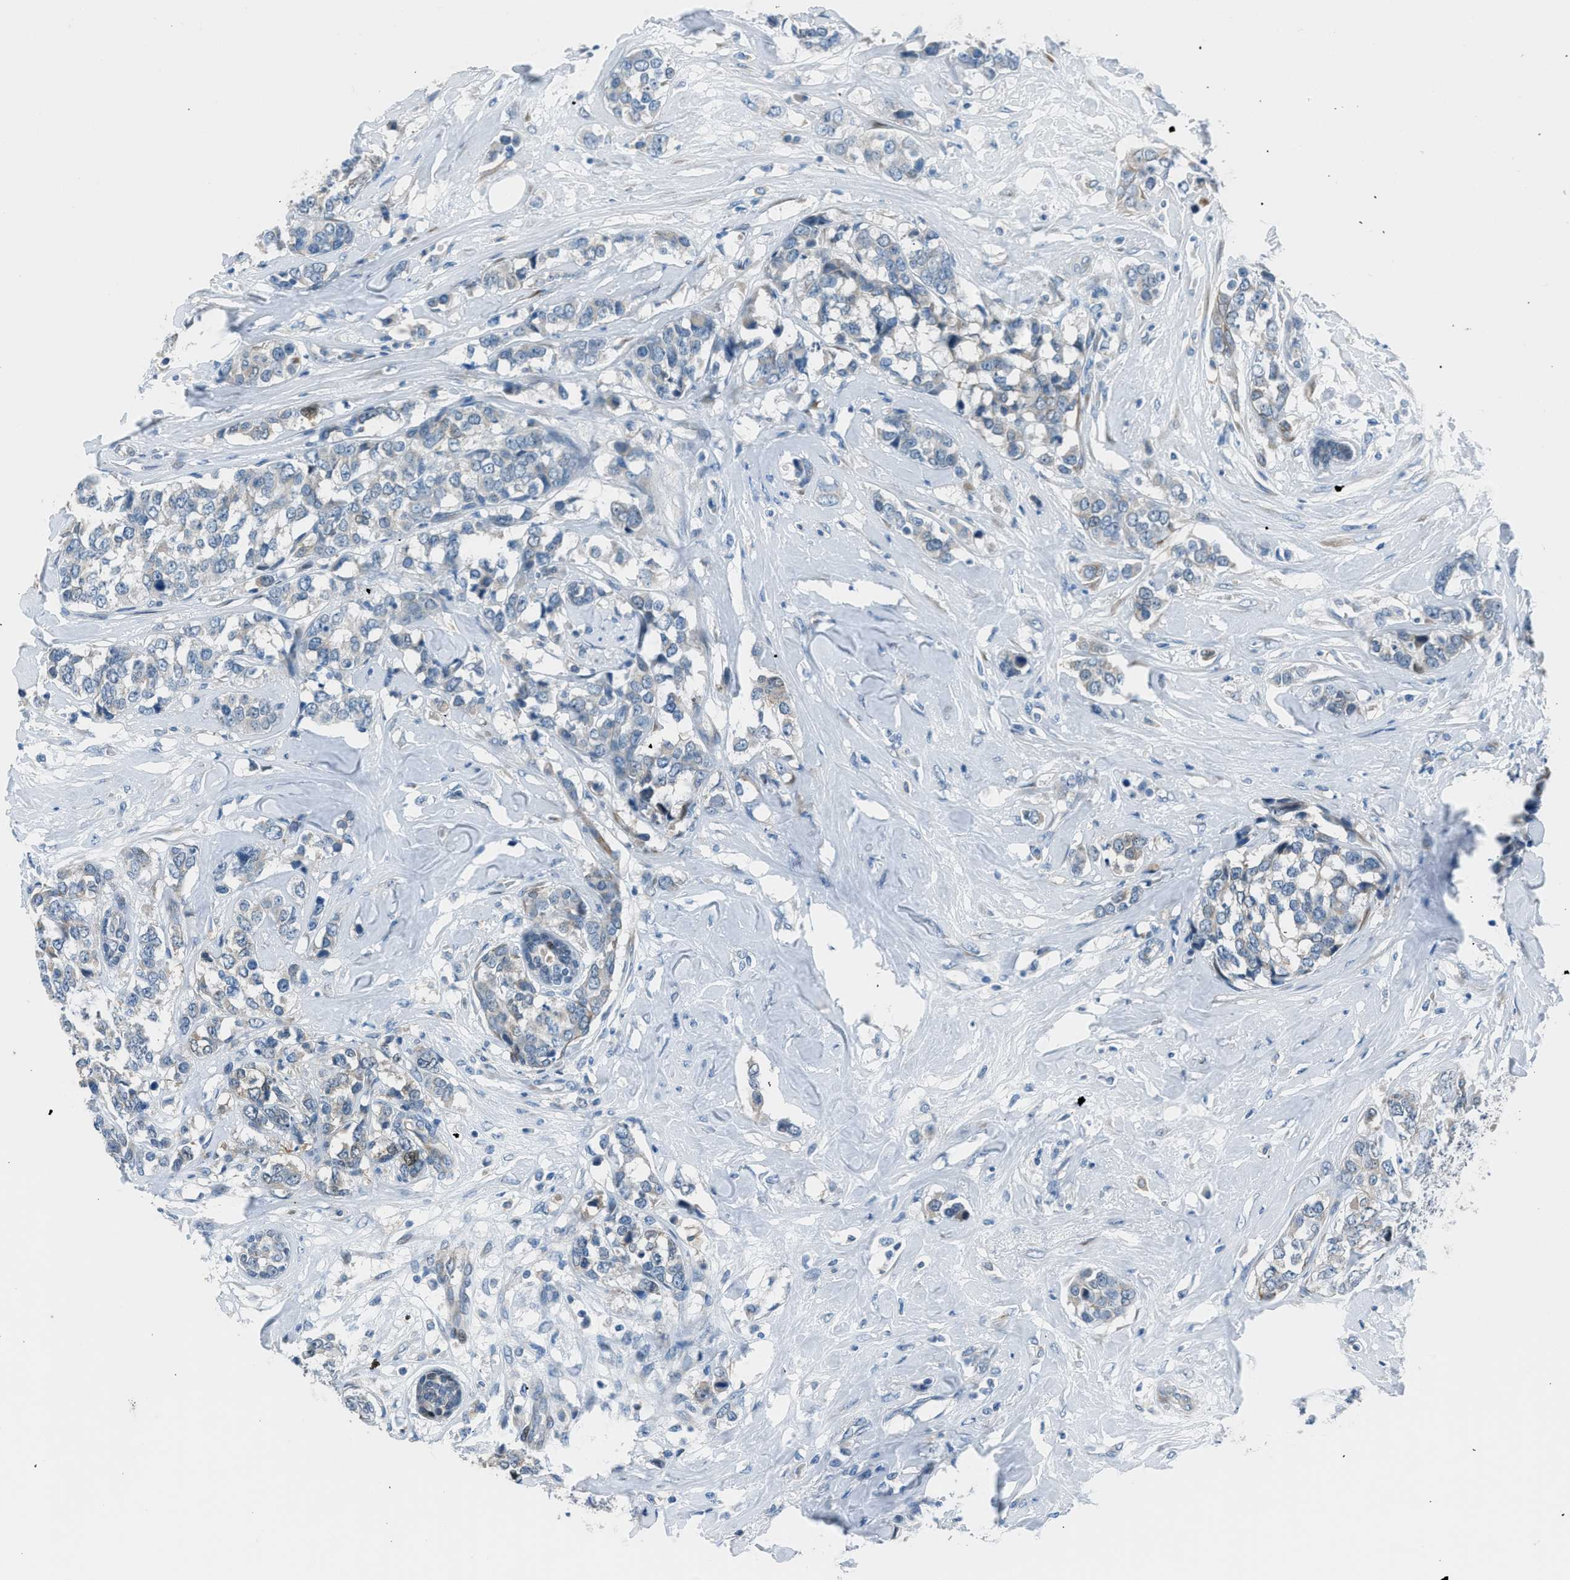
{"staining": {"intensity": "weak", "quantity": "25%-75%", "location": "cytoplasmic/membranous"}, "tissue": "breast cancer", "cell_type": "Tumor cells", "image_type": "cancer", "snomed": [{"axis": "morphology", "description": "Lobular carcinoma"}, {"axis": "topography", "description": "Breast"}], "caption": "This is a micrograph of immunohistochemistry (IHC) staining of lobular carcinoma (breast), which shows weak positivity in the cytoplasmic/membranous of tumor cells.", "gene": "RNF41", "patient": {"sex": "female", "age": 59}}